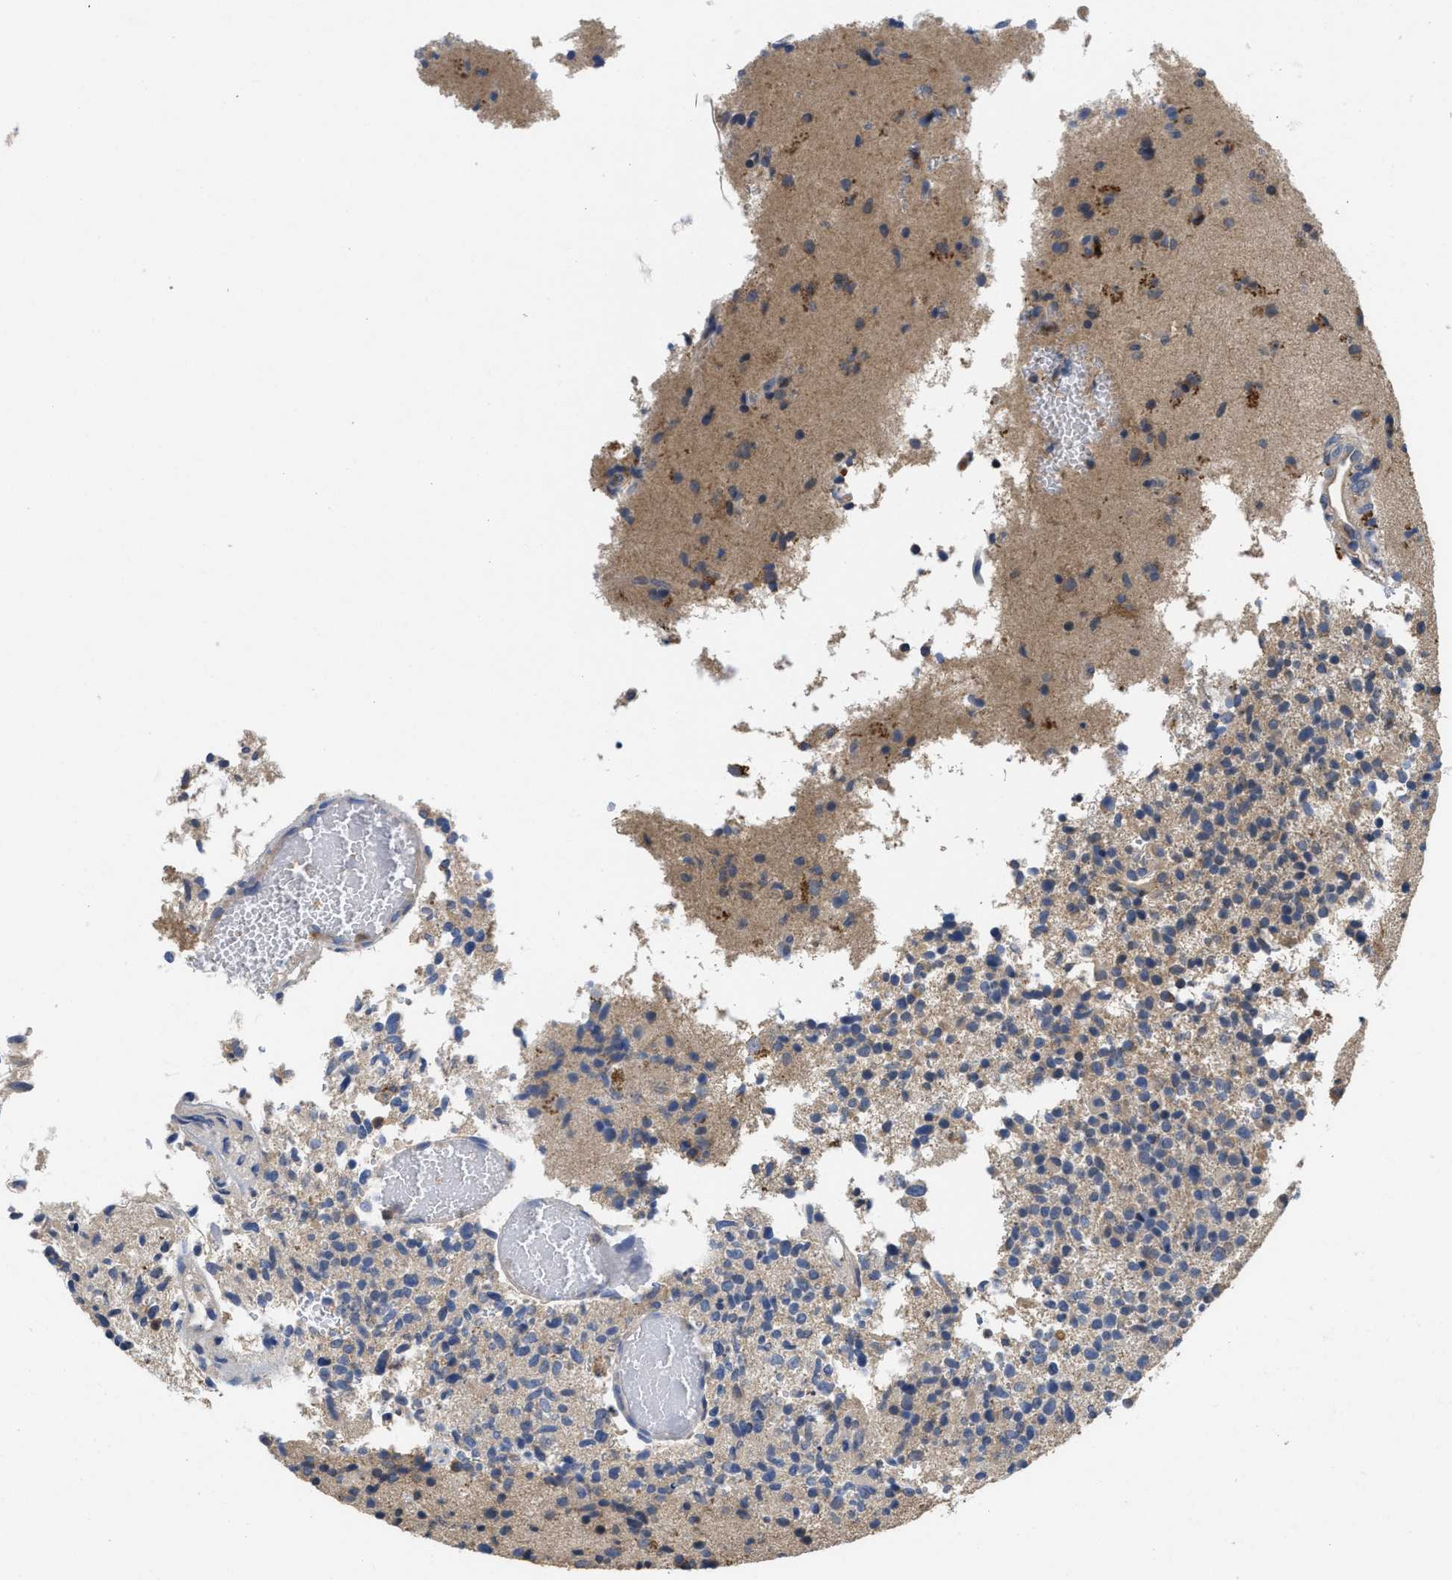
{"staining": {"intensity": "weak", "quantity": "<25%", "location": "cytoplasmic/membranous"}, "tissue": "glioma", "cell_type": "Tumor cells", "image_type": "cancer", "snomed": [{"axis": "morphology", "description": "Glioma, malignant, High grade"}, {"axis": "topography", "description": "Brain"}], "caption": "Micrograph shows no protein expression in tumor cells of glioma tissue.", "gene": "RNF216", "patient": {"sex": "male", "age": 72}}